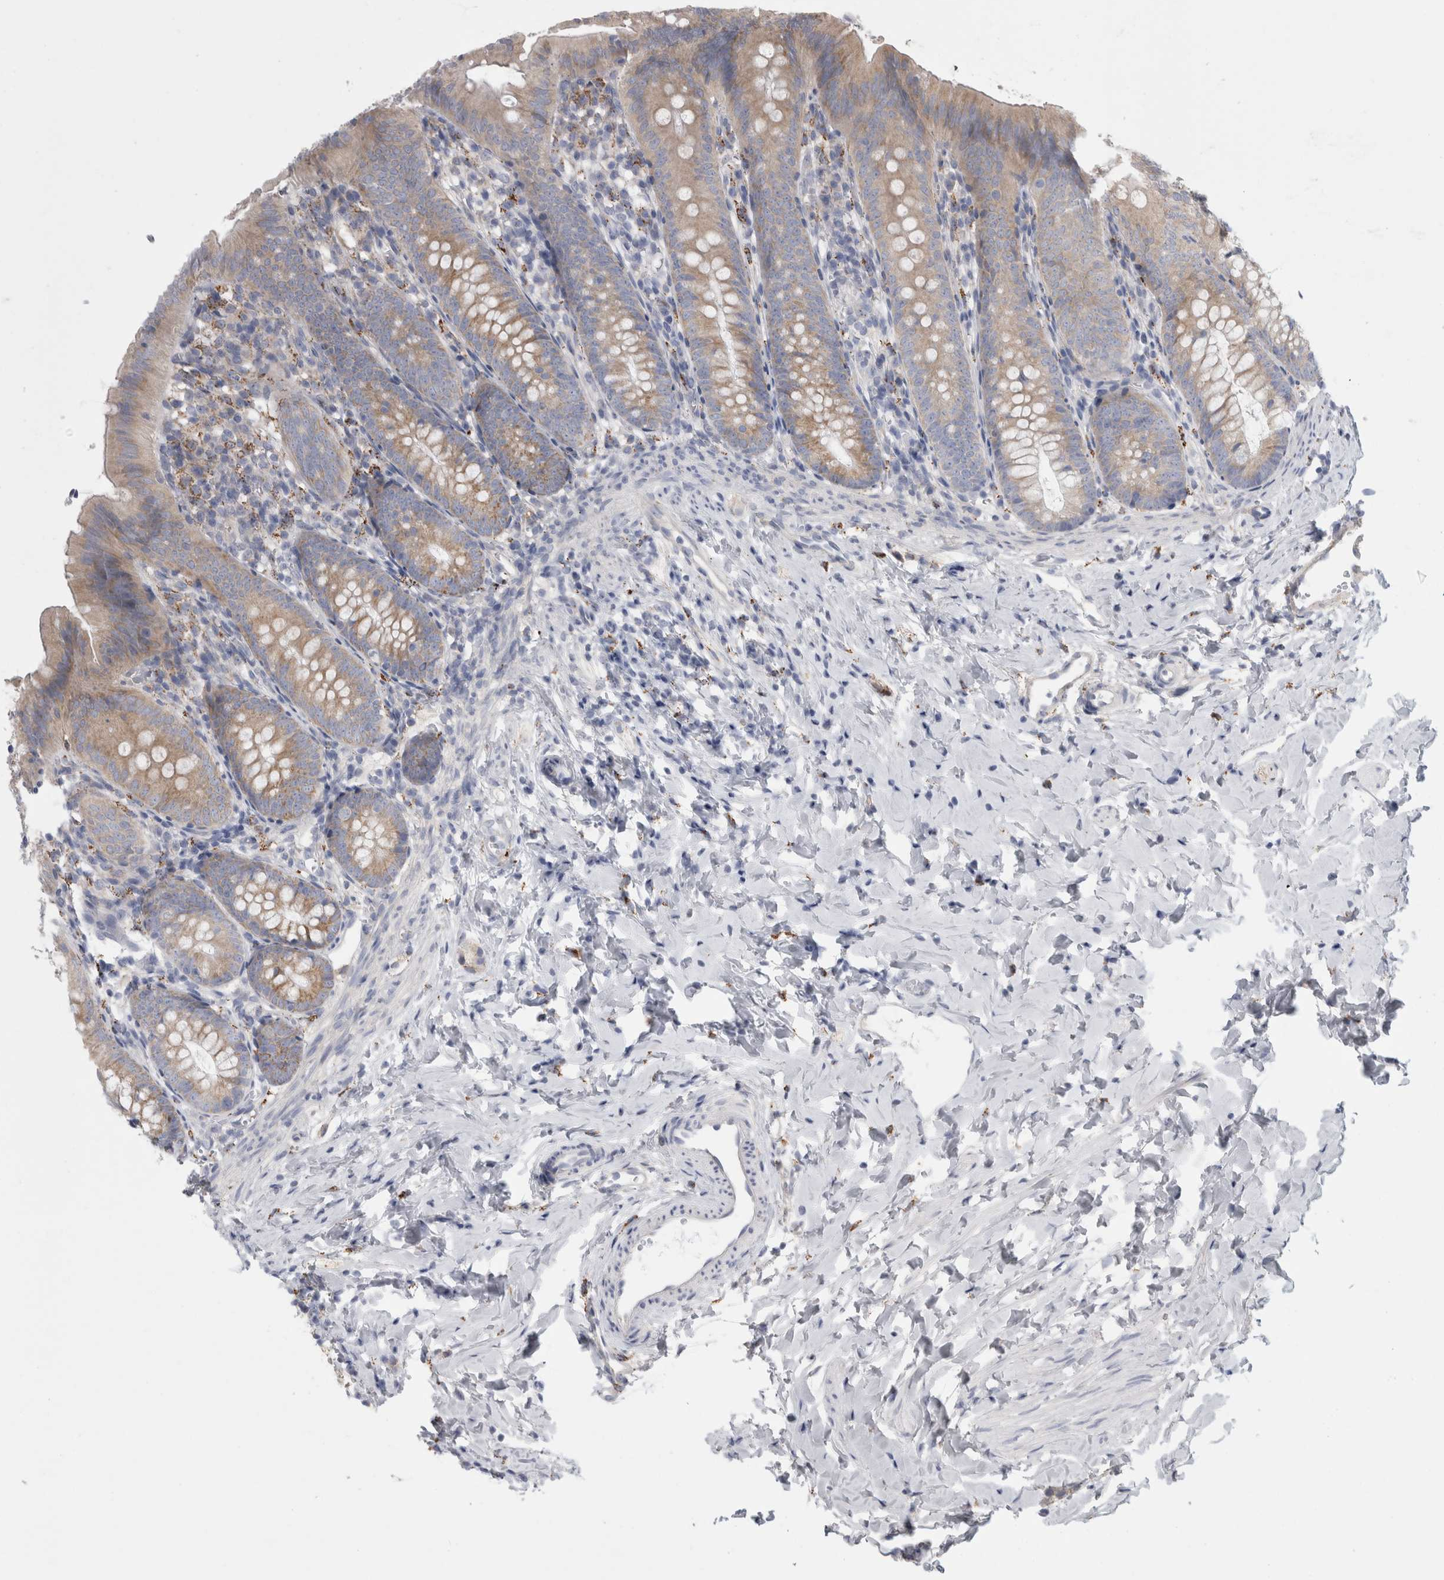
{"staining": {"intensity": "weak", "quantity": "25%-75%", "location": "cytoplasmic/membranous"}, "tissue": "appendix", "cell_type": "Glandular cells", "image_type": "normal", "snomed": [{"axis": "morphology", "description": "Normal tissue, NOS"}, {"axis": "topography", "description": "Appendix"}], "caption": "Weak cytoplasmic/membranous staining for a protein is seen in approximately 25%-75% of glandular cells of unremarkable appendix using IHC.", "gene": "GATM", "patient": {"sex": "male", "age": 1}}